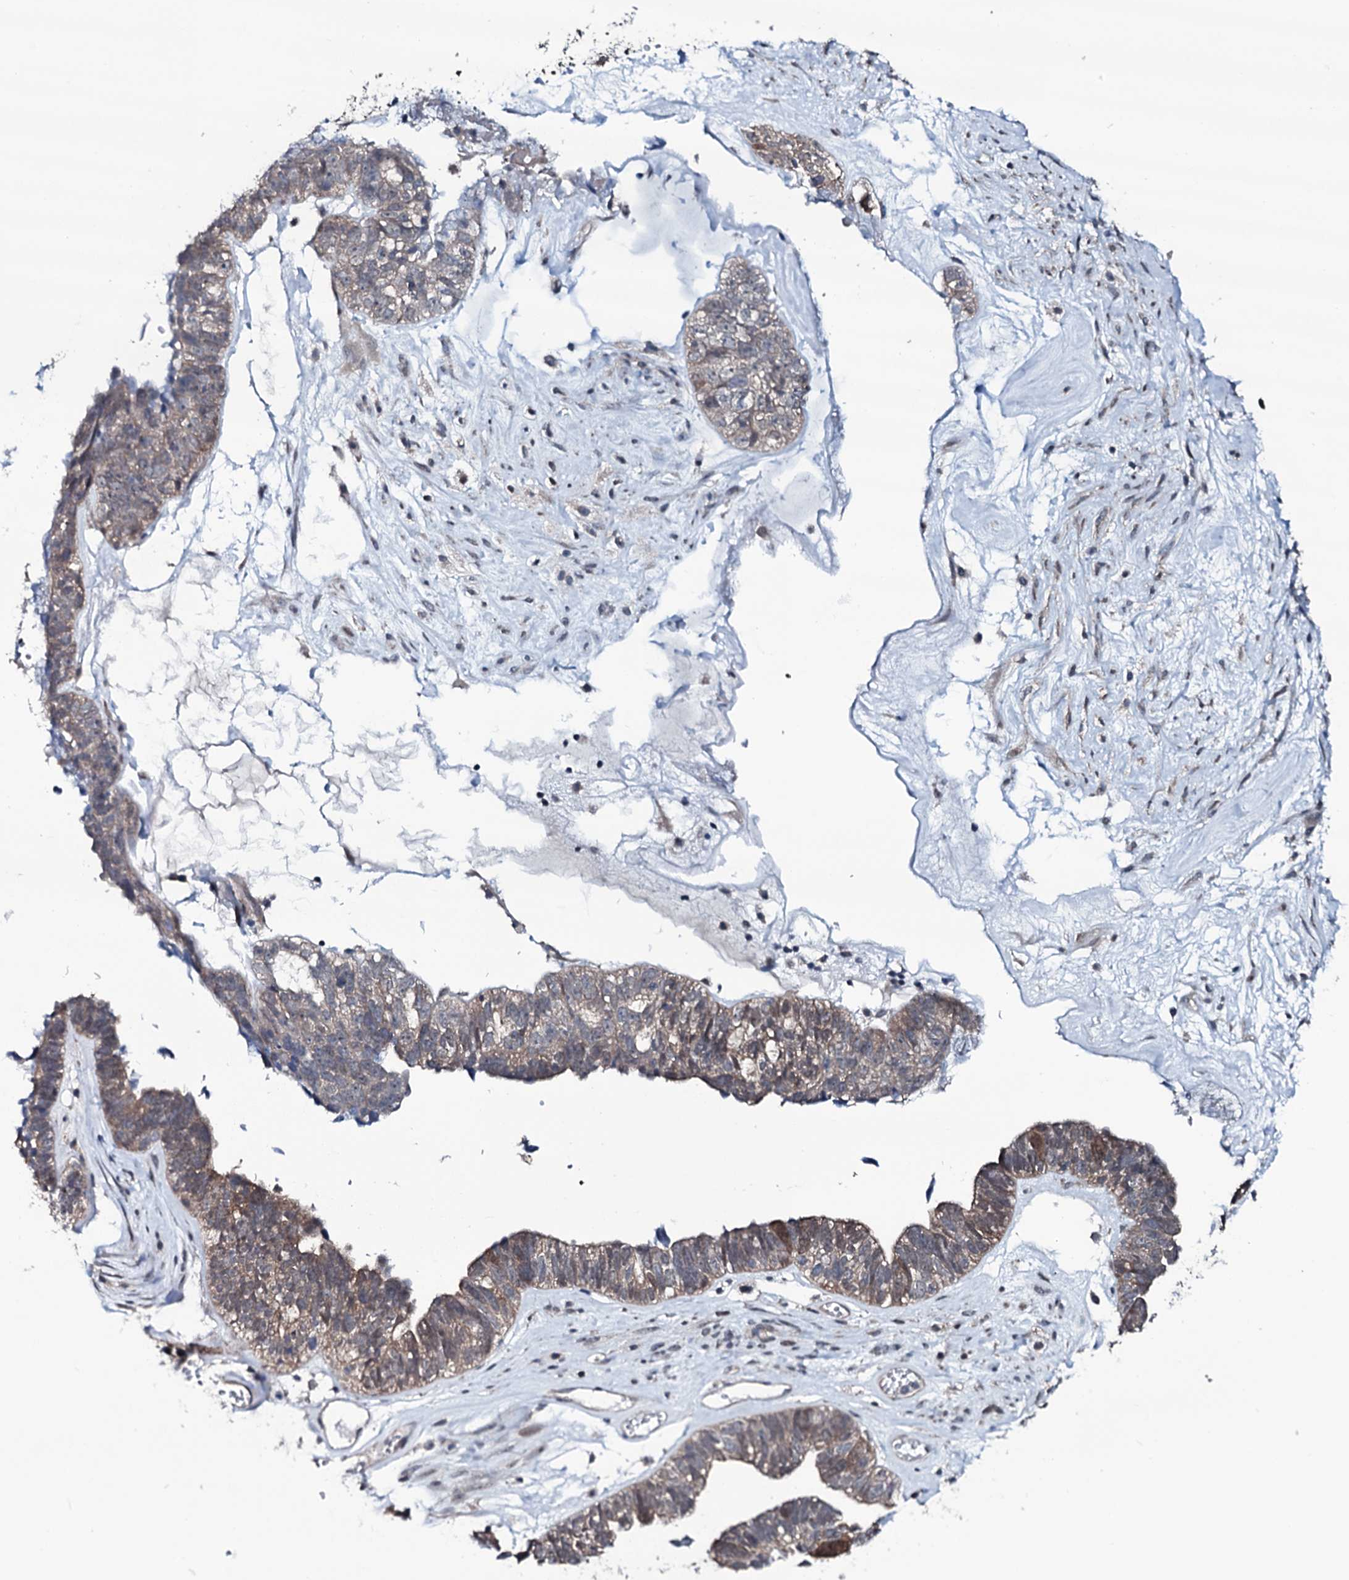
{"staining": {"intensity": "weak", "quantity": ">75%", "location": "cytoplasmic/membranous"}, "tissue": "ovarian cancer", "cell_type": "Tumor cells", "image_type": "cancer", "snomed": [{"axis": "morphology", "description": "Cystadenocarcinoma, serous, NOS"}, {"axis": "topography", "description": "Ovary"}], "caption": "This photomicrograph demonstrates immunohistochemistry staining of human ovarian cancer, with low weak cytoplasmic/membranous staining in about >75% of tumor cells.", "gene": "OGFOD2", "patient": {"sex": "female", "age": 79}}